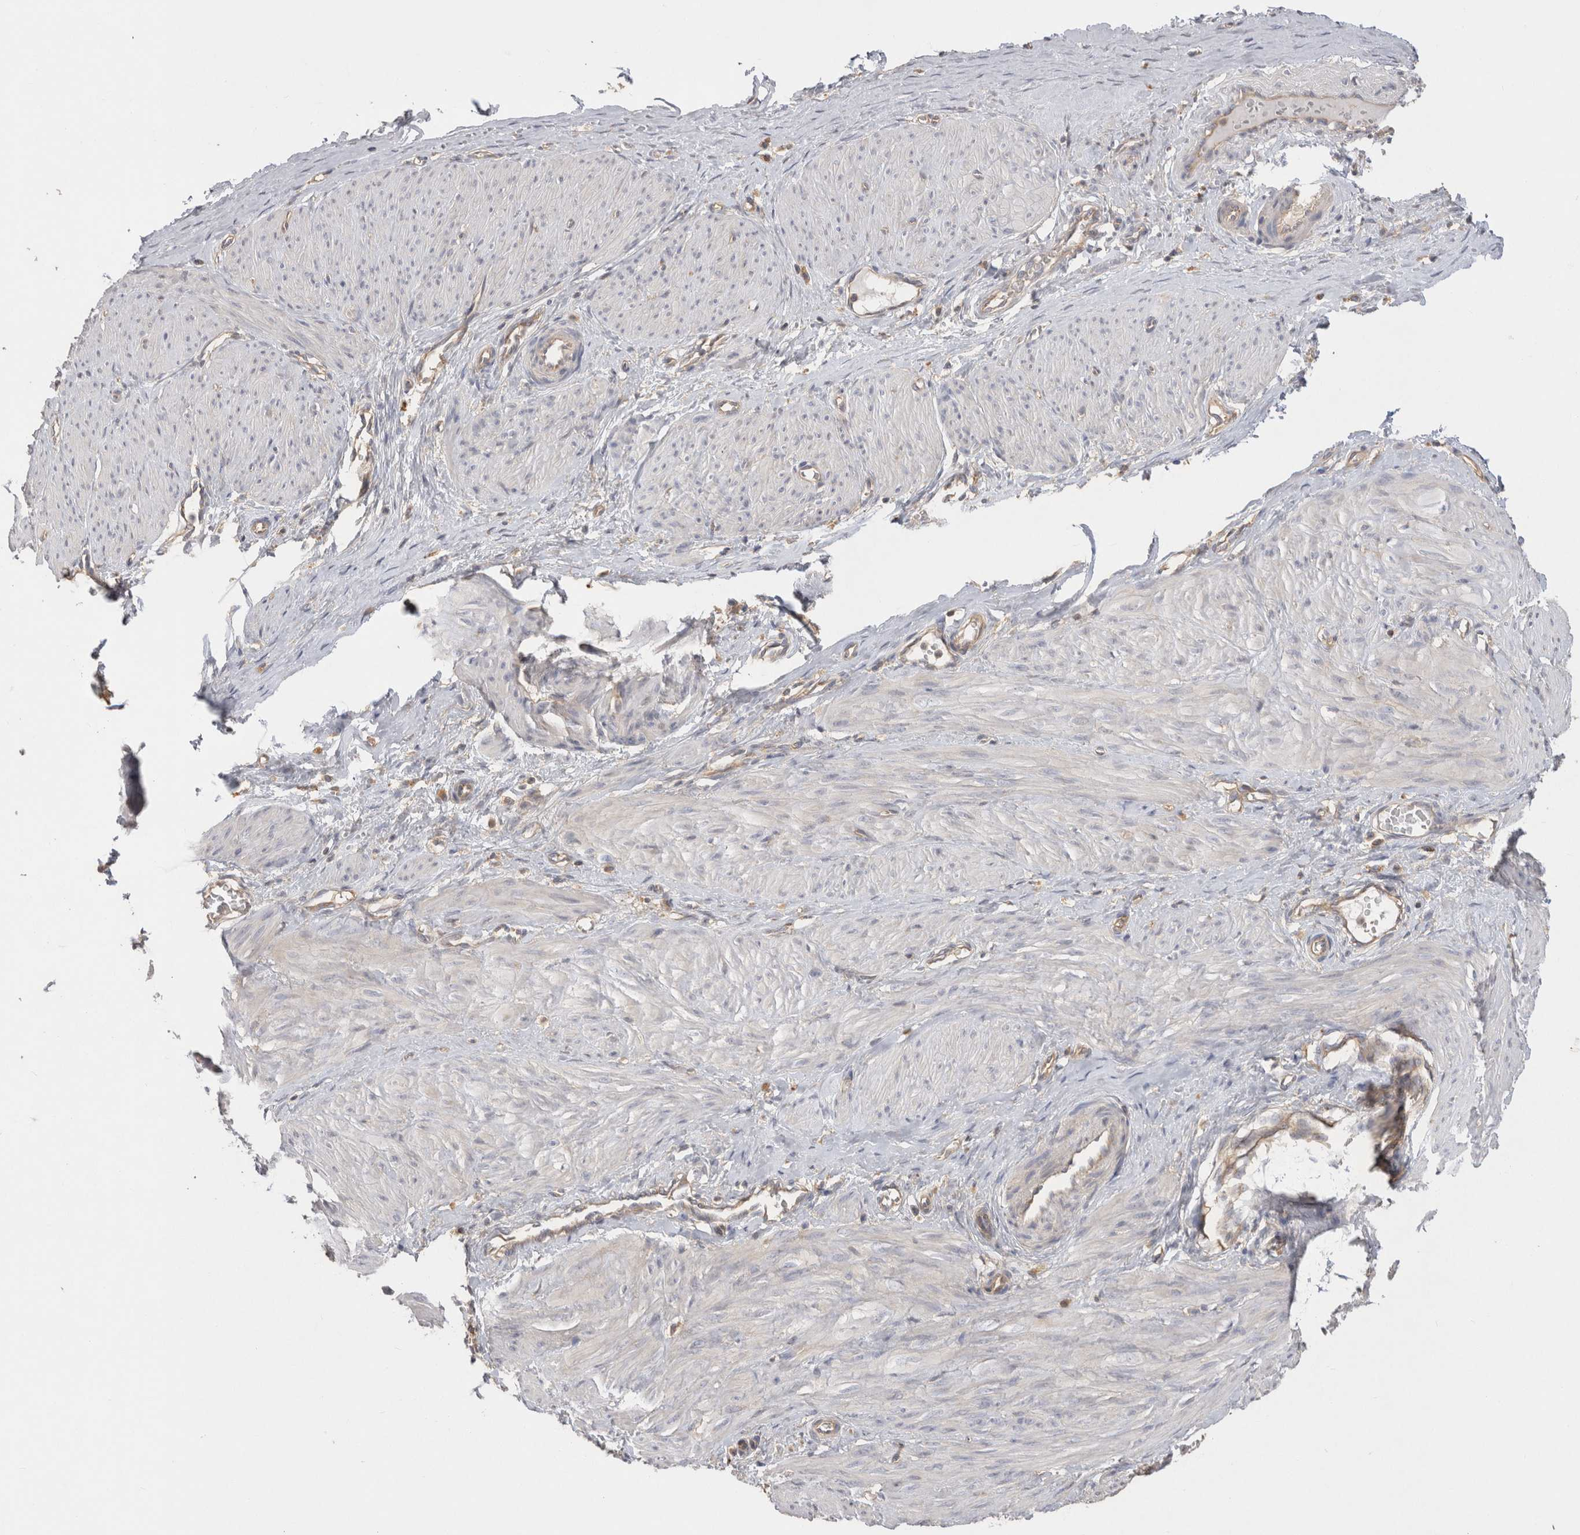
{"staining": {"intensity": "weak", "quantity": "<25%", "location": "cytoplasmic/membranous"}, "tissue": "smooth muscle", "cell_type": "Smooth muscle cells", "image_type": "normal", "snomed": [{"axis": "morphology", "description": "Normal tissue, NOS"}, {"axis": "topography", "description": "Endometrium"}], "caption": "Protein analysis of benign smooth muscle demonstrates no significant staining in smooth muscle cells. (DAB (3,3'-diaminobenzidine) immunohistochemistry (IHC), high magnification).", "gene": "CHMP6", "patient": {"sex": "female", "age": 33}}